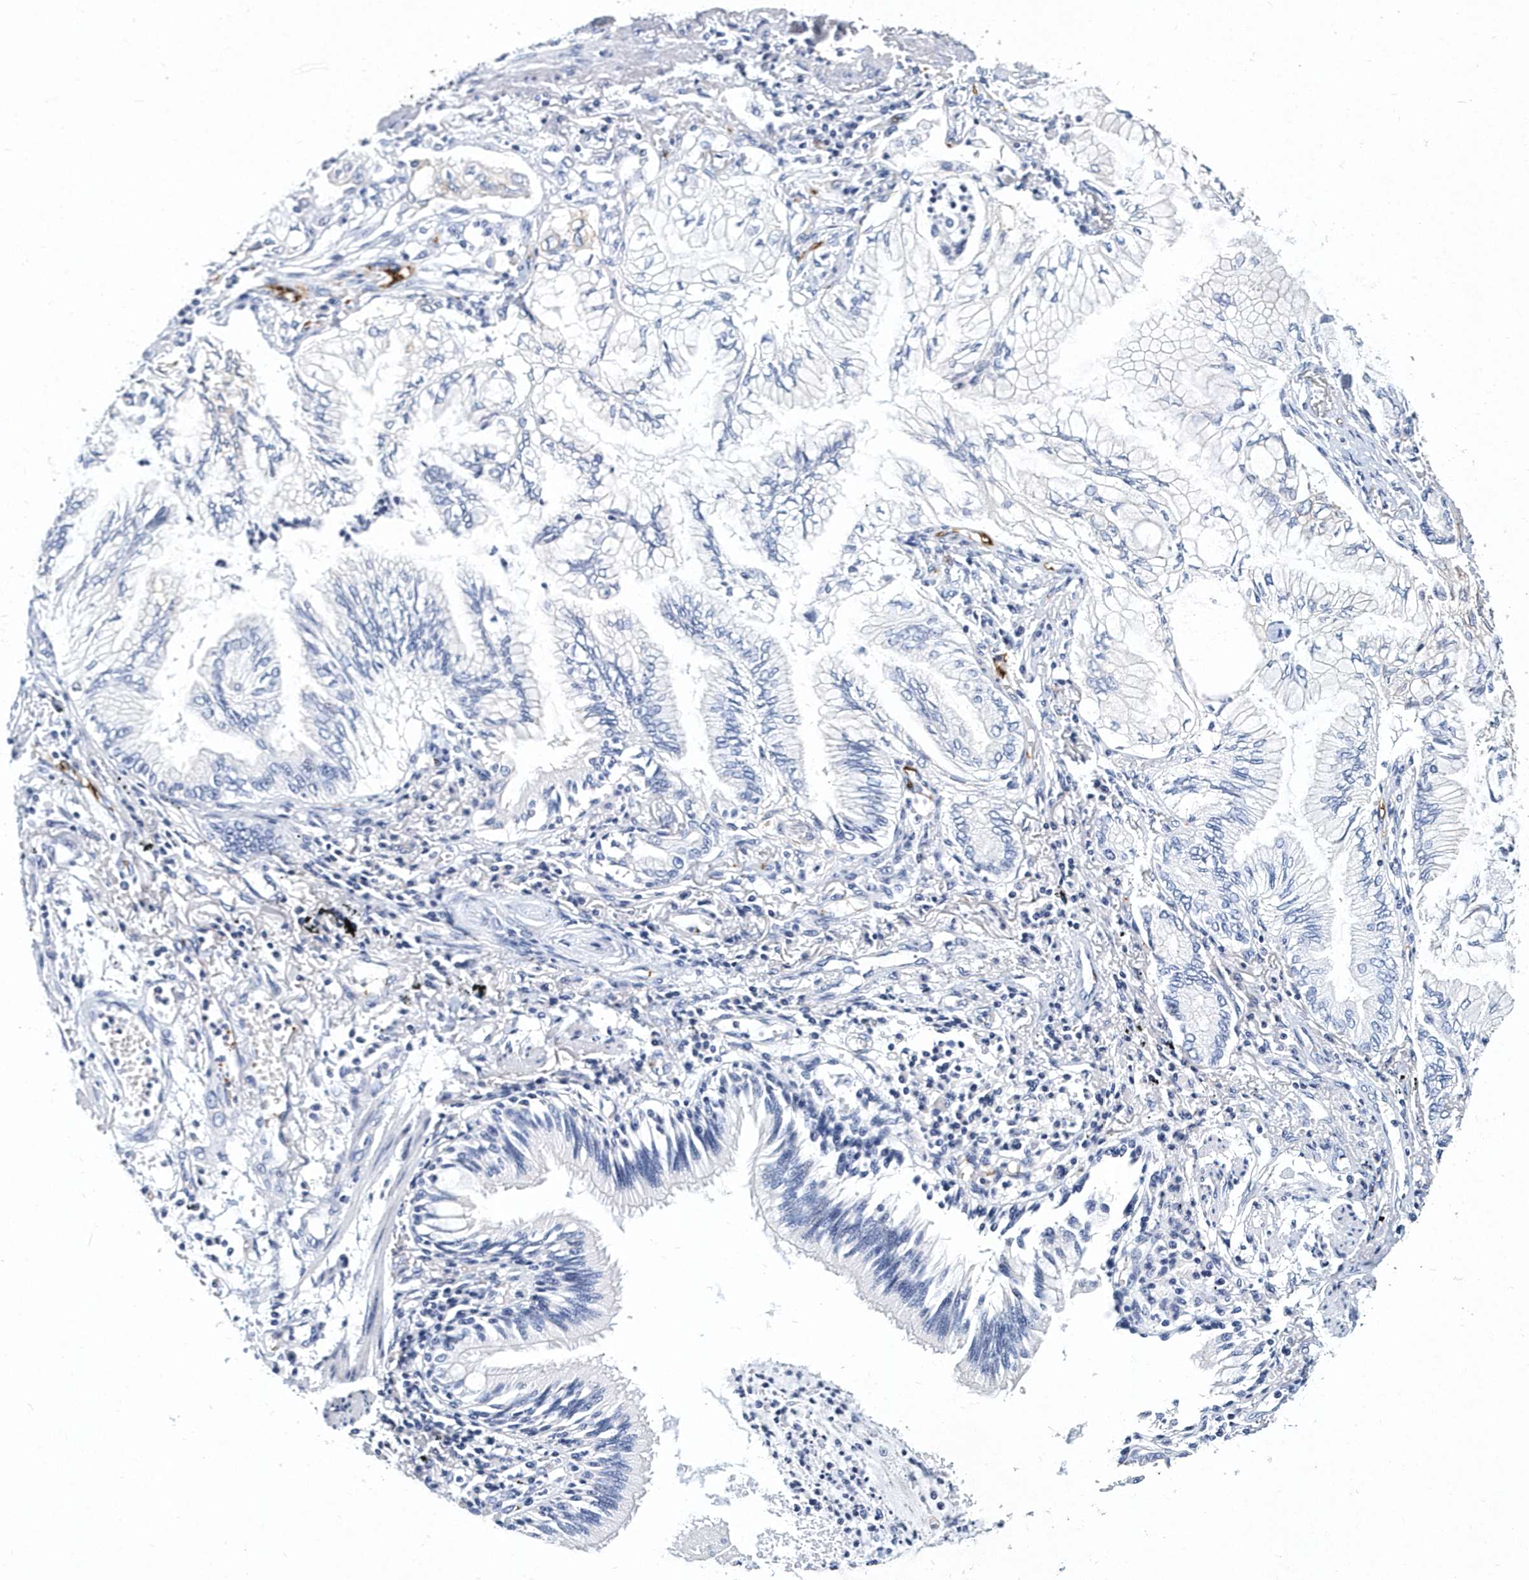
{"staining": {"intensity": "negative", "quantity": "none", "location": "none"}, "tissue": "lung cancer", "cell_type": "Tumor cells", "image_type": "cancer", "snomed": [{"axis": "morphology", "description": "Adenocarcinoma, NOS"}, {"axis": "topography", "description": "Lung"}], "caption": "IHC photomicrograph of neoplastic tissue: lung cancer (adenocarcinoma) stained with DAB (3,3'-diaminobenzidine) exhibits no significant protein expression in tumor cells.", "gene": "ITGA2B", "patient": {"sex": "female", "age": 70}}